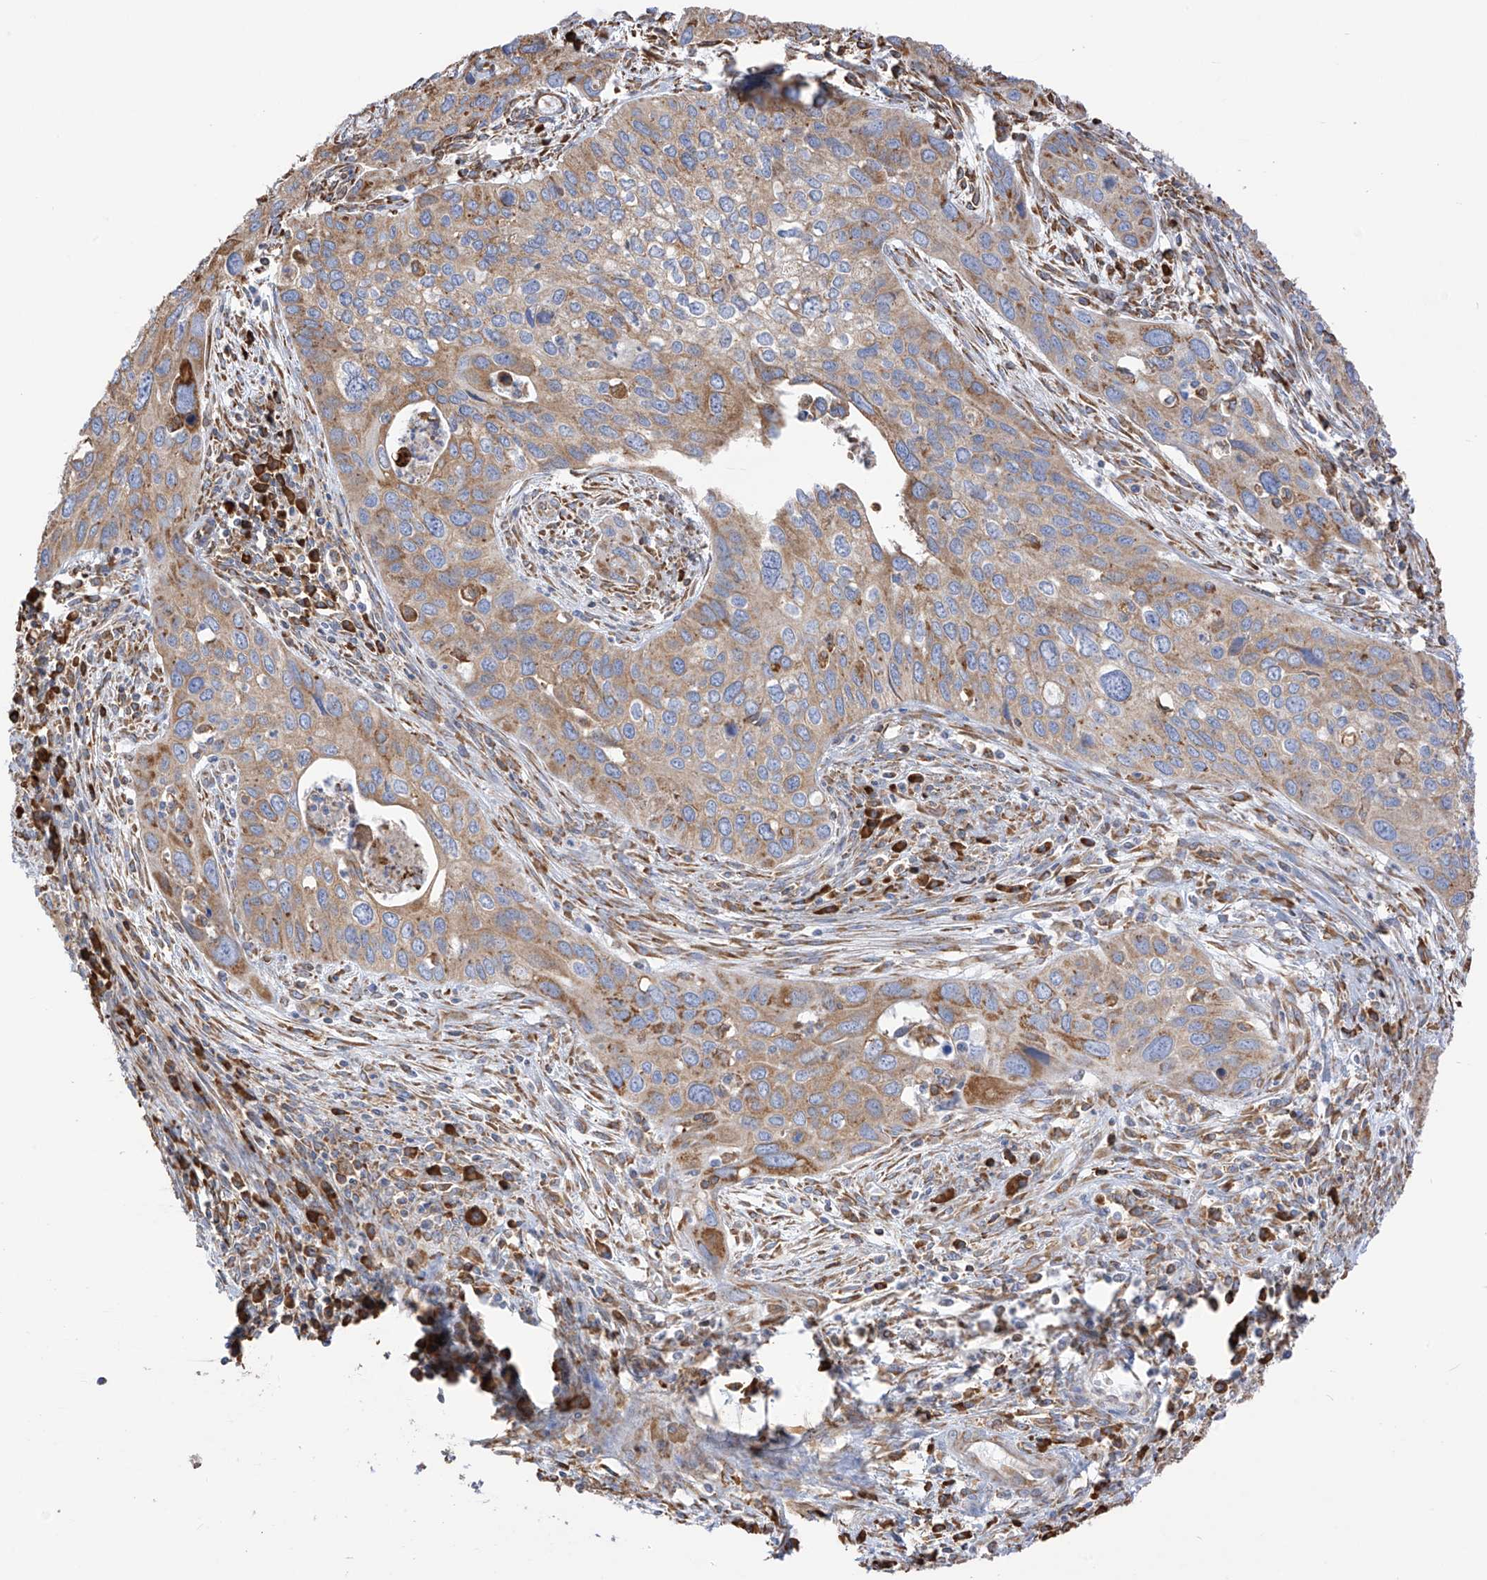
{"staining": {"intensity": "moderate", "quantity": "25%-75%", "location": "cytoplasmic/membranous"}, "tissue": "cervical cancer", "cell_type": "Tumor cells", "image_type": "cancer", "snomed": [{"axis": "morphology", "description": "Squamous cell carcinoma, NOS"}, {"axis": "topography", "description": "Cervix"}], "caption": "Squamous cell carcinoma (cervical) stained with DAB IHC shows medium levels of moderate cytoplasmic/membranous positivity in approximately 25%-75% of tumor cells.", "gene": "PDIA6", "patient": {"sex": "female", "age": 55}}